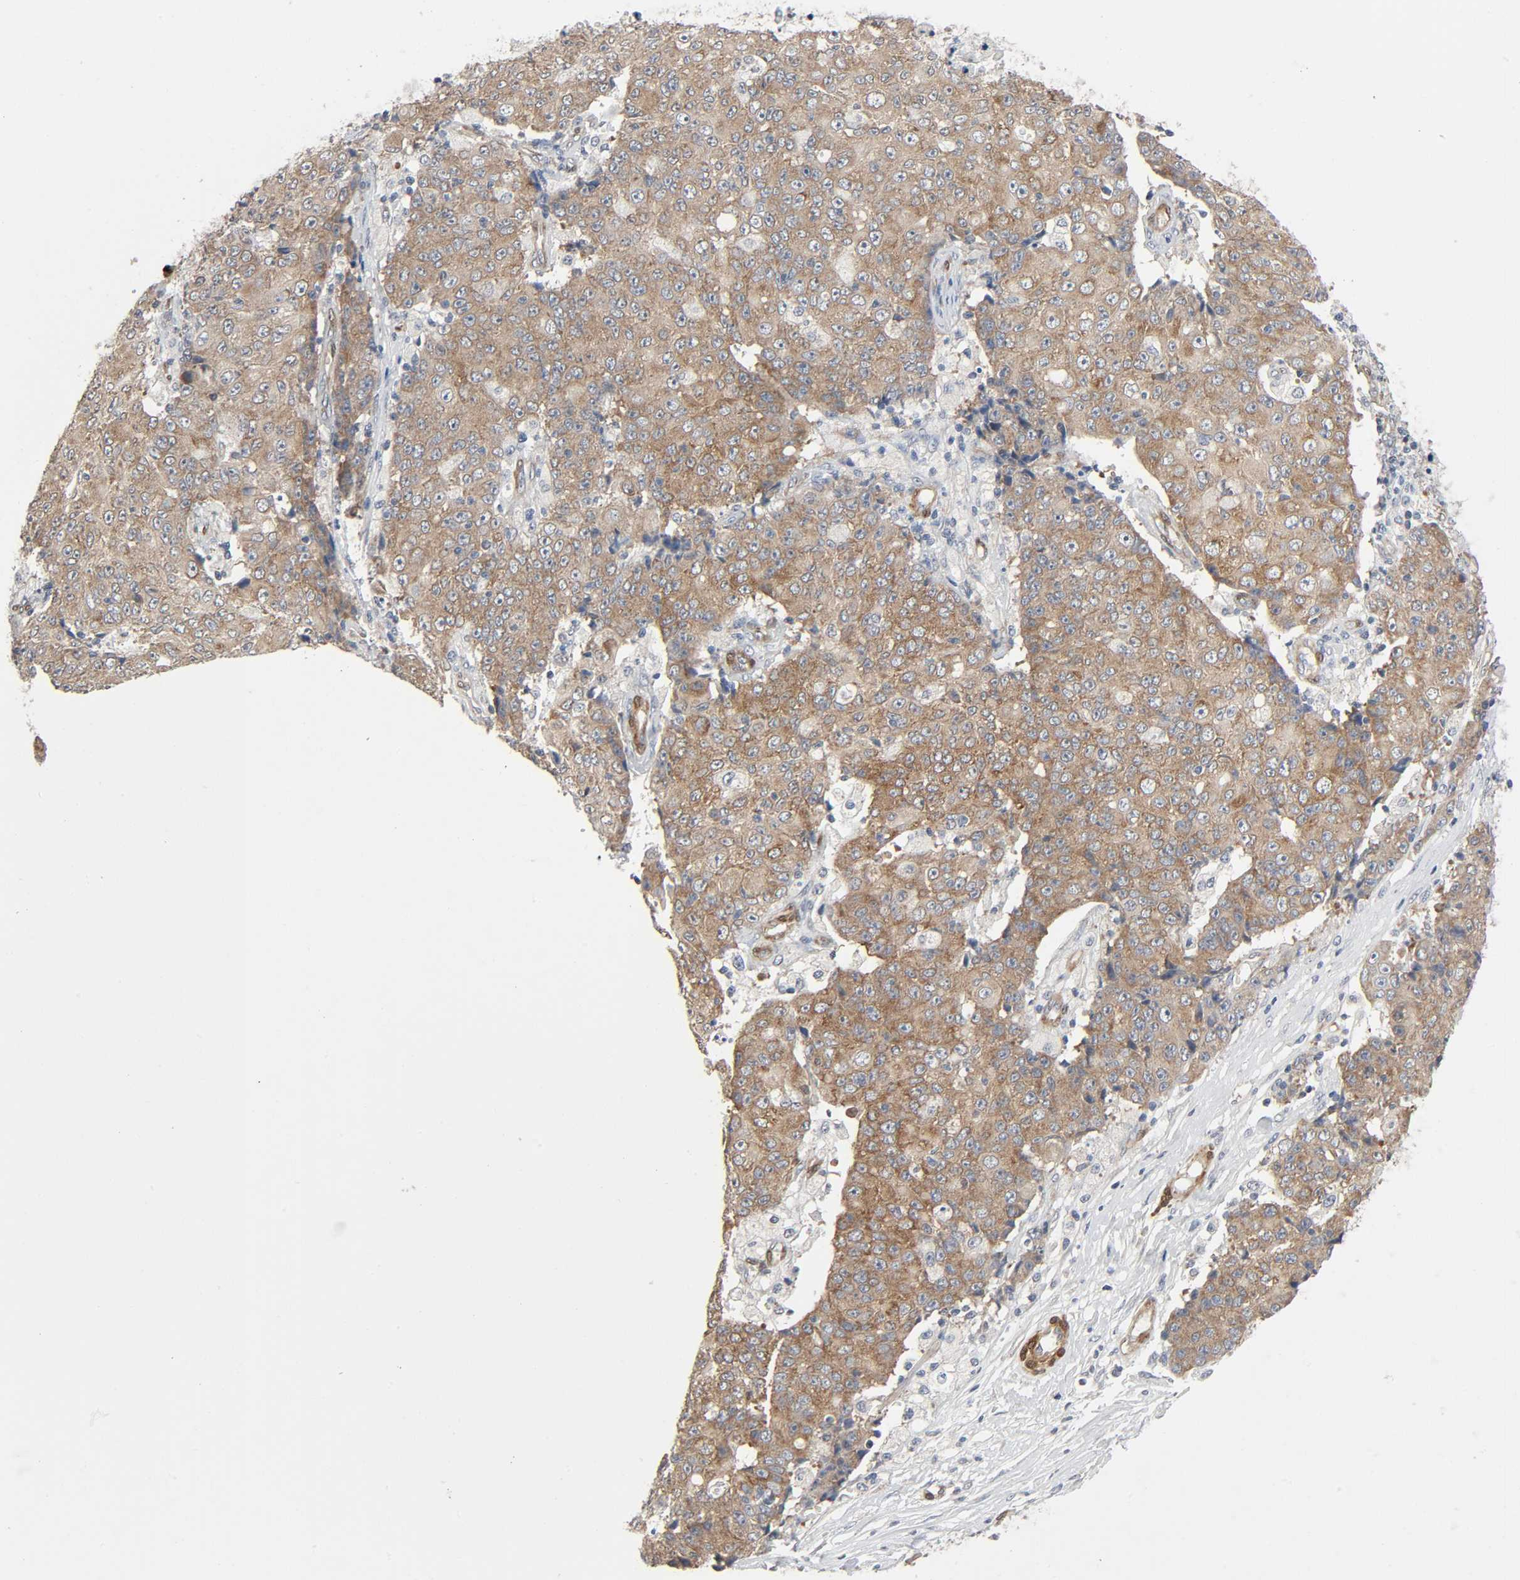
{"staining": {"intensity": "moderate", "quantity": "25%-75%", "location": "cytoplasmic/membranous"}, "tissue": "ovarian cancer", "cell_type": "Tumor cells", "image_type": "cancer", "snomed": [{"axis": "morphology", "description": "Carcinoma, endometroid"}, {"axis": "topography", "description": "Ovary"}], "caption": "Immunohistochemical staining of human ovarian cancer demonstrates medium levels of moderate cytoplasmic/membranous positivity in about 25%-75% of tumor cells.", "gene": "PTK2", "patient": {"sex": "female", "age": 42}}